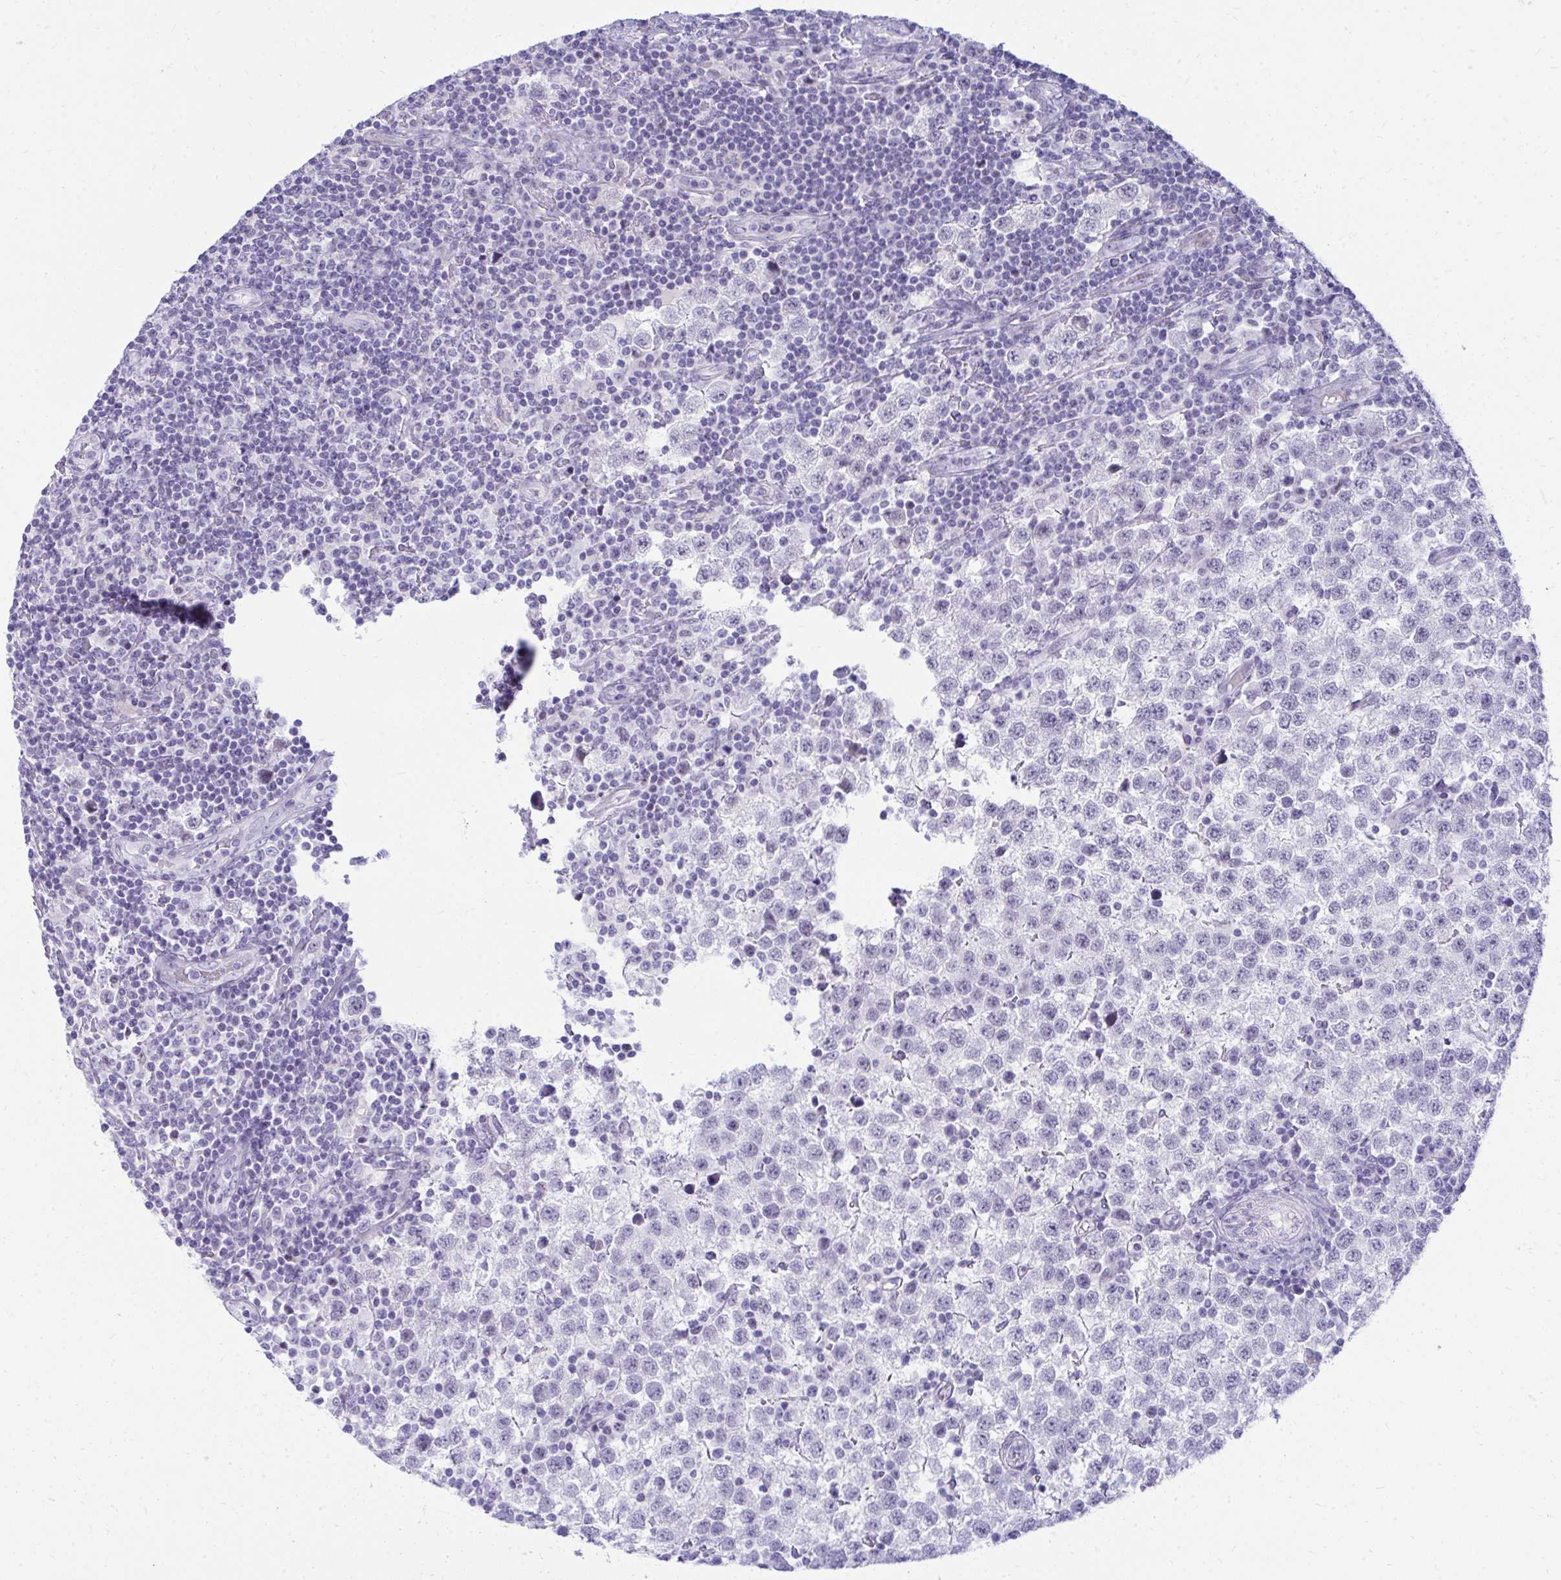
{"staining": {"intensity": "negative", "quantity": "none", "location": "none"}, "tissue": "testis cancer", "cell_type": "Tumor cells", "image_type": "cancer", "snomed": [{"axis": "morphology", "description": "Seminoma, NOS"}, {"axis": "topography", "description": "Testis"}], "caption": "Immunohistochemical staining of testis seminoma exhibits no significant expression in tumor cells.", "gene": "OR5F1", "patient": {"sex": "male", "age": 34}}